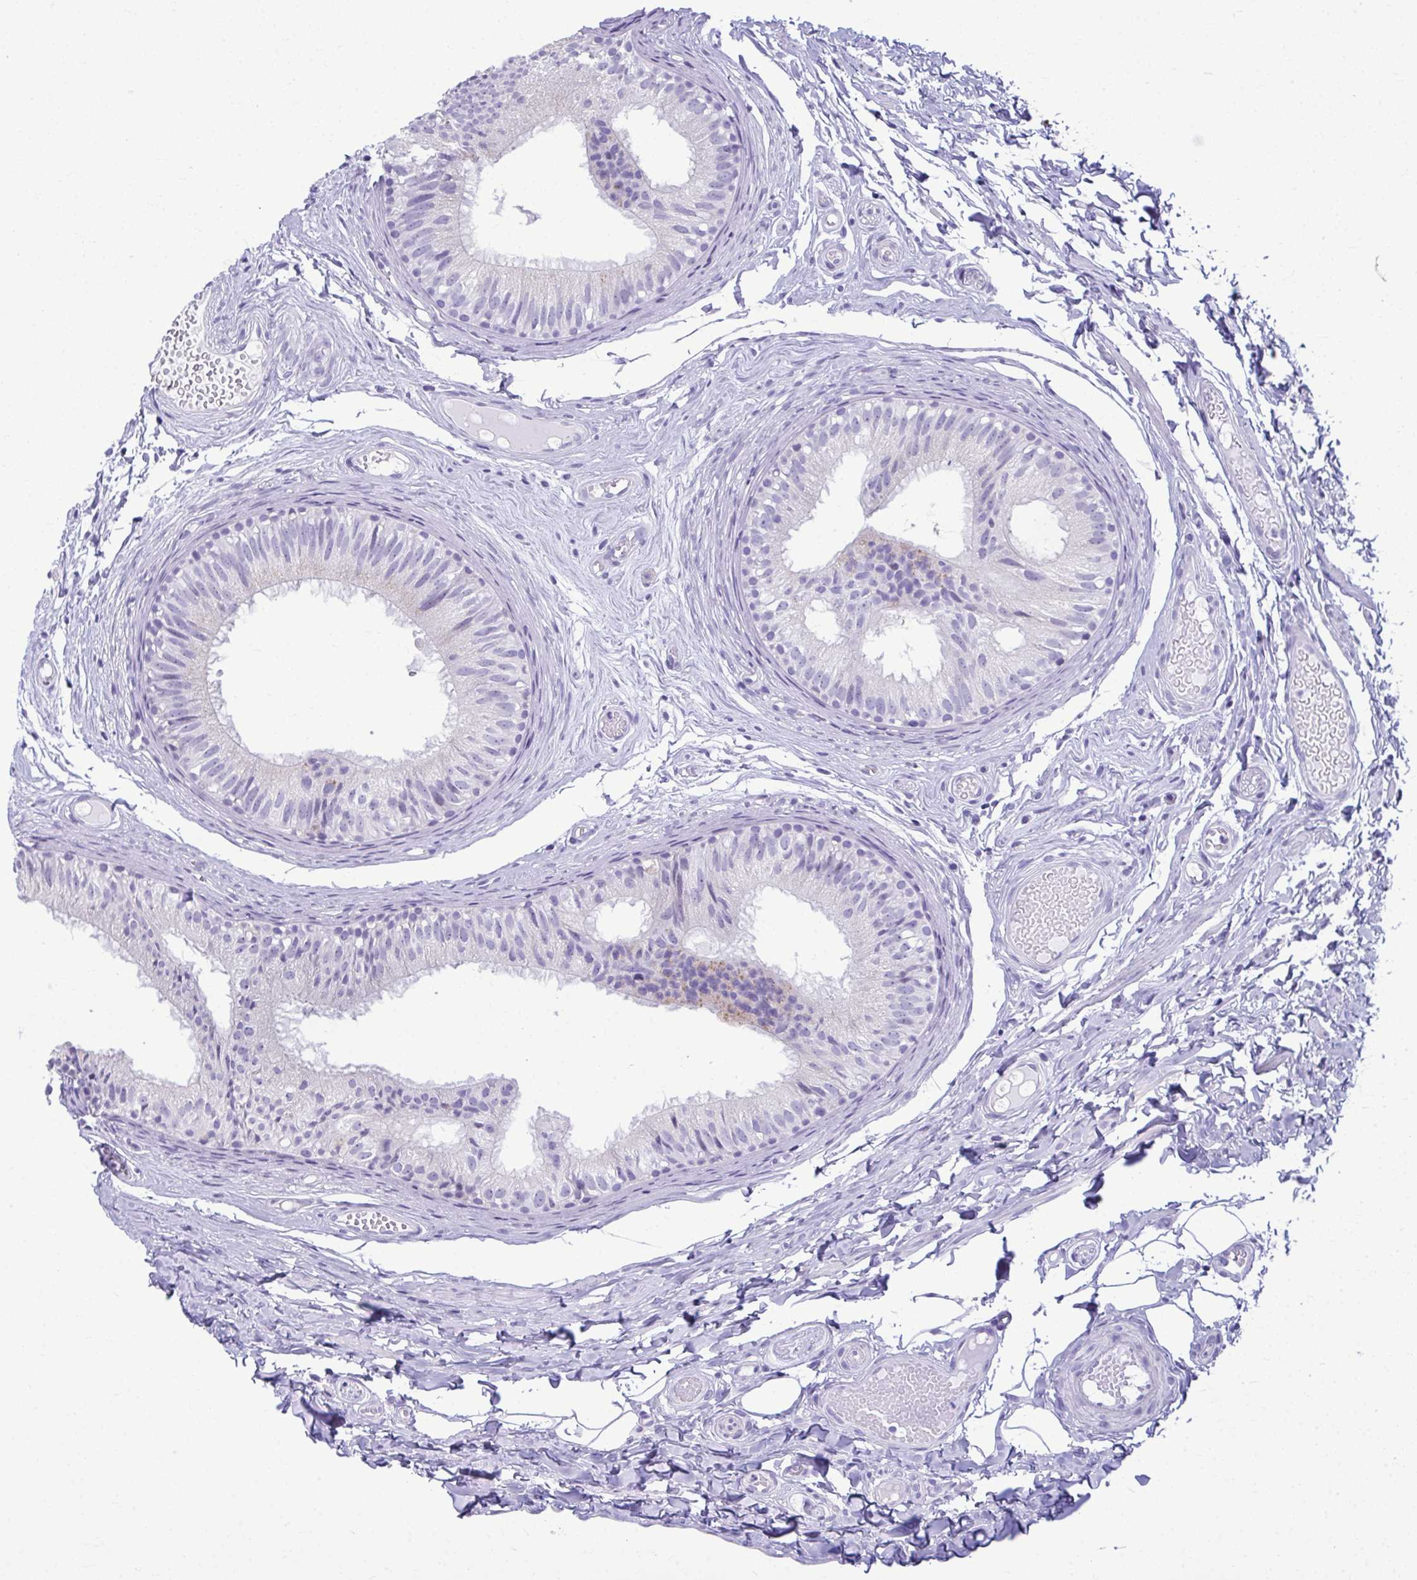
{"staining": {"intensity": "negative", "quantity": "none", "location": "none"}, "tissue": "epididymis", "cell_type": "Glandular cells", "image_type": "normal", "snomed": [{"axis": "morphology", "description": "Normal tissue, NOS"}, {"axis": "morphology", "description": "Seminoma, NOS"}, {"axis": "topography", "description": "Testis"}, {"axis": "topography", "description": "Epididymis"}], "caption": "This is an immunohistochemistry photomicrograph of unremarkable human epididymis. There is no expression in glandular cells.", "gene": "SERPINI1", "patient": {"sex": "male", "age": 34}}